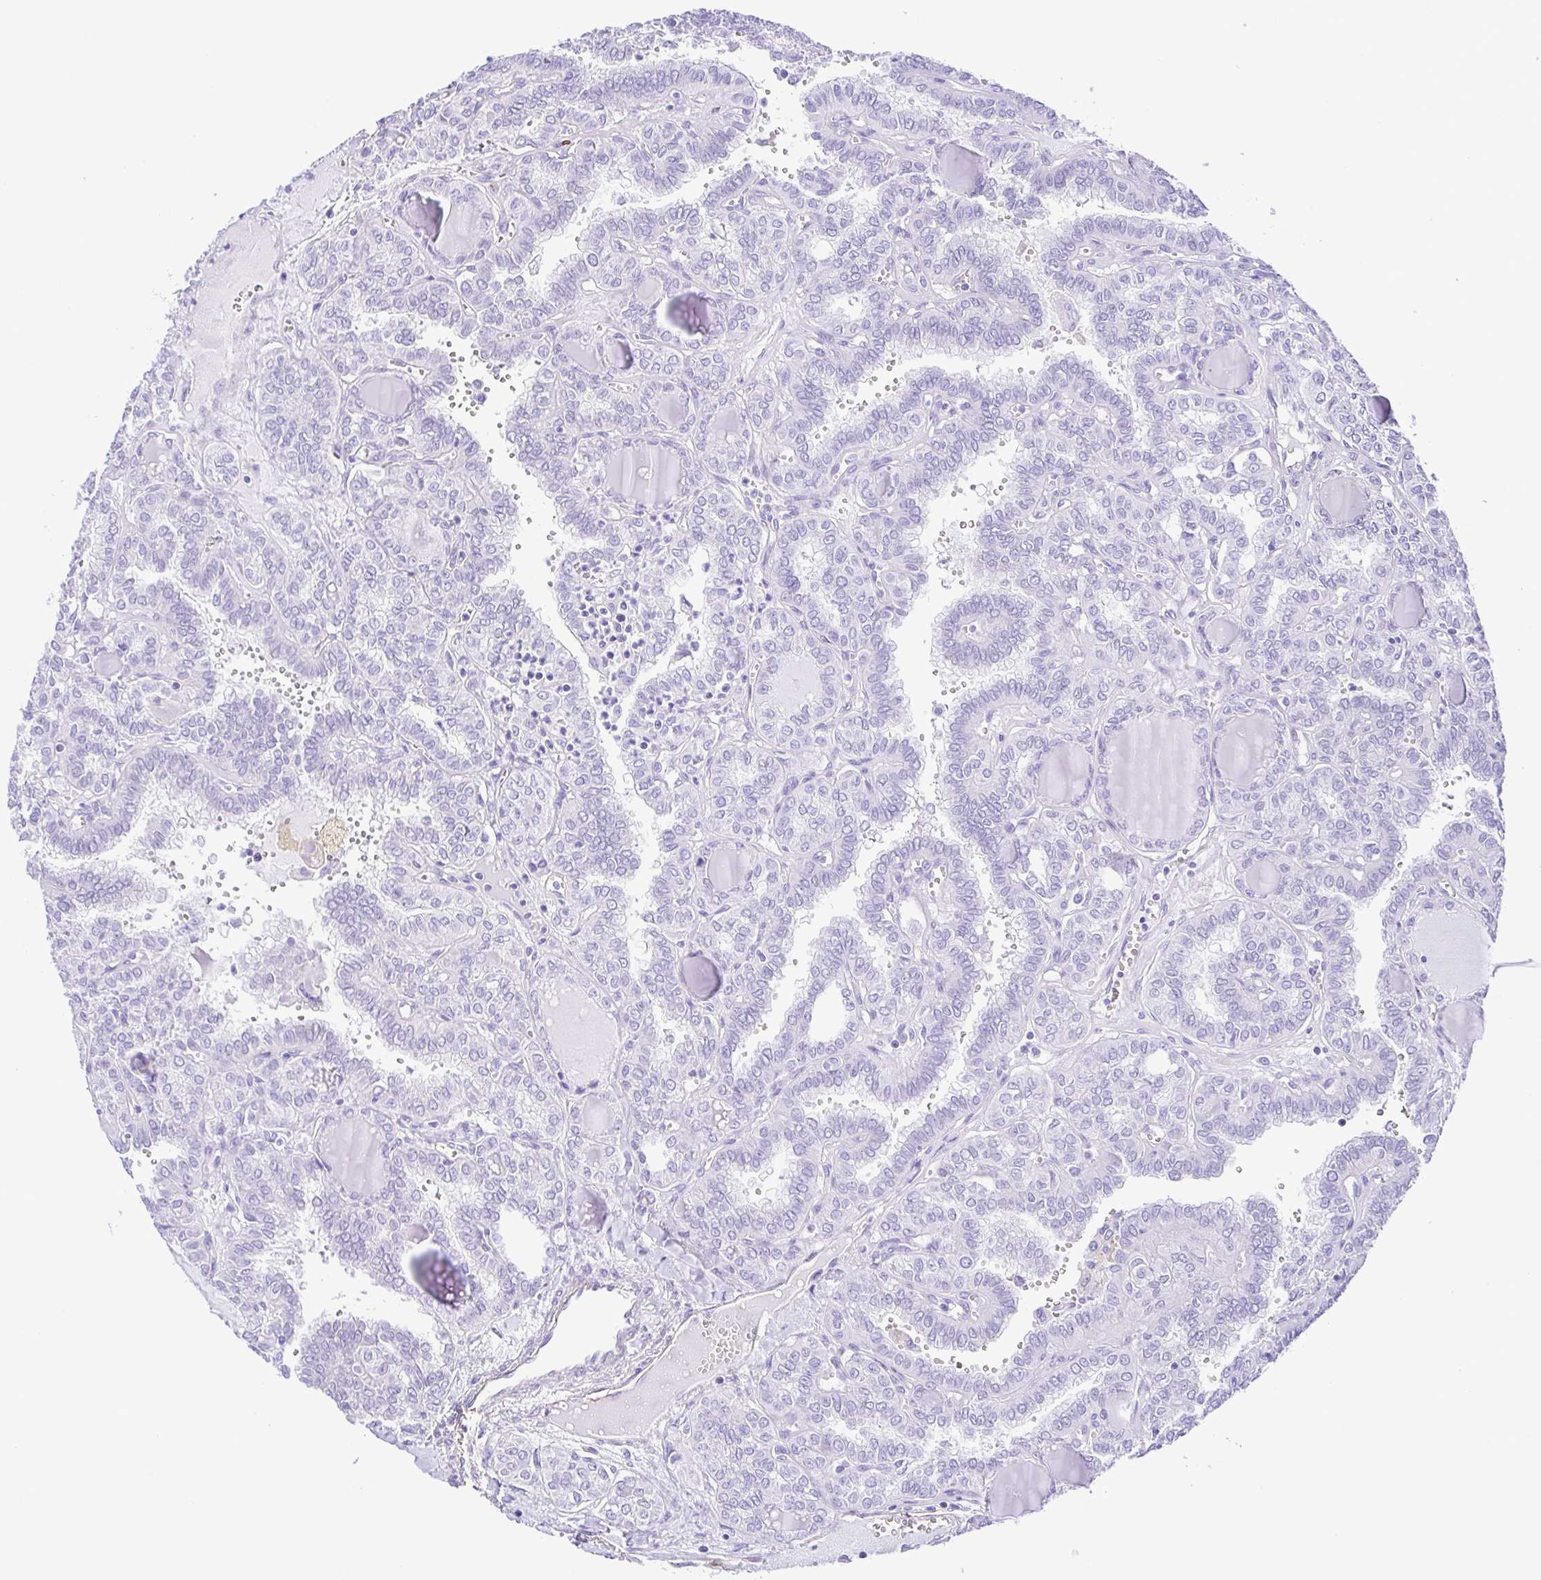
{"staining": {"intensity": "negative", "quantity": "none", "location": "none"}, "tissue": "thyroid cancer", "cell_type": "Tumor cells", "image_type": "cancer", "snomed": [{"axis": "morphology", "description": "Papillary adenocarcinoma, NOS"}, {"axis": "topography", "description": "Thyroid gland"}], "caption": "Immunohistochemistry (IHC) histopathology image of human thyroid cancer (papillary adenocarcinoma) stained for a protein (brown), which reveals no expression in tumor cells.", "gene": "PAK3", "patient": {"sex": "female", "age": 41}}